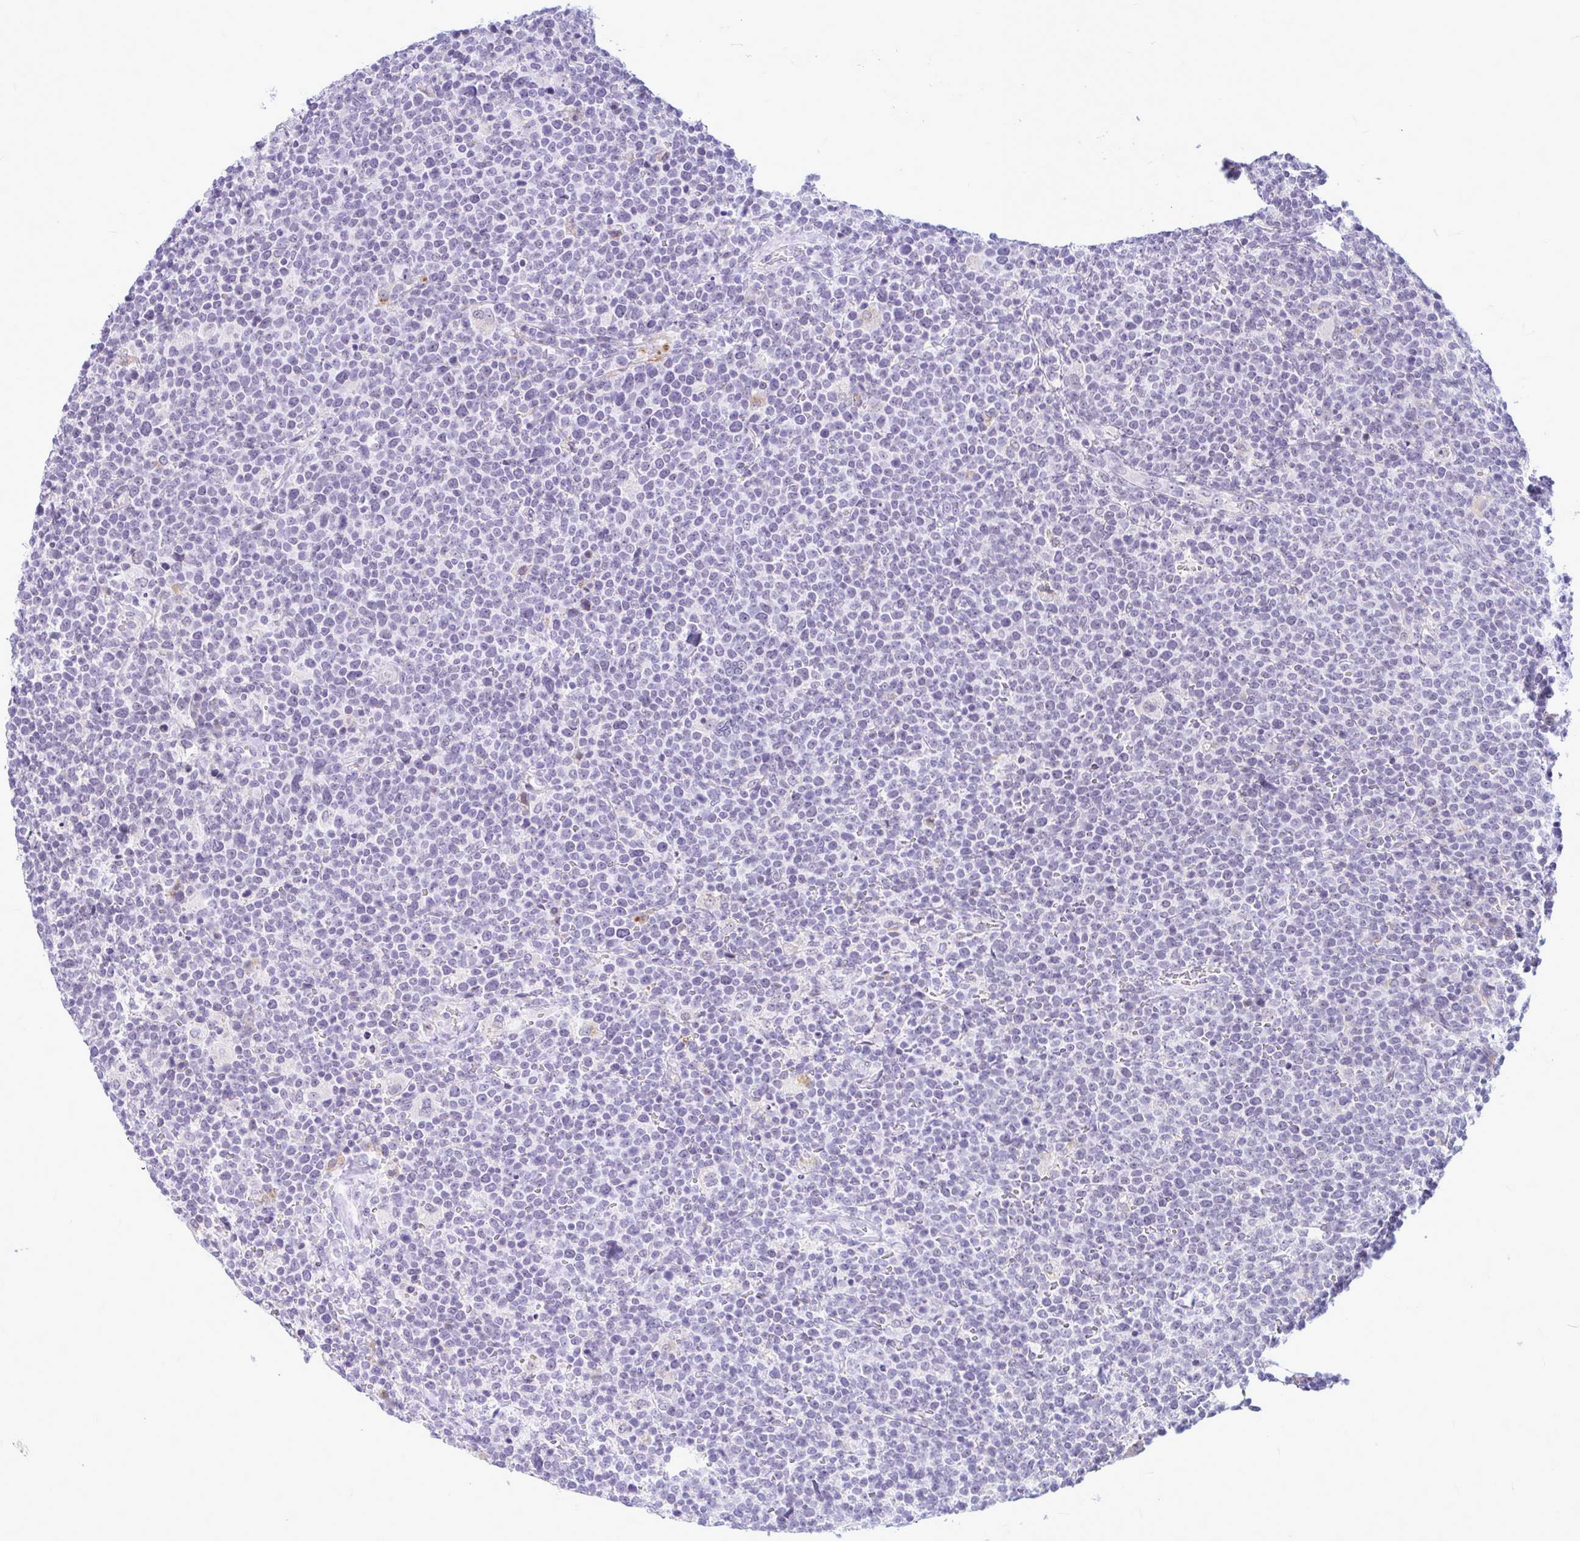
{"staining": {"intensity": "negative", "quantity": "none", "location": "none"}, "tissue": "lymphoma", "cell_type": "Tumor cells", "image_type": "cancer", "snomed": [{"axis": "morphology", "description": "Malignant lymphoma, non-Hodgkin's type, High grade"}, {"axis": "topography", "description": "Lymph node"}], "caption": "Tumor cells are negative for brown protein staining in lymphoma.", "gene": "ZSCAN25", "patient": {"sex": "male", "age": 61}}